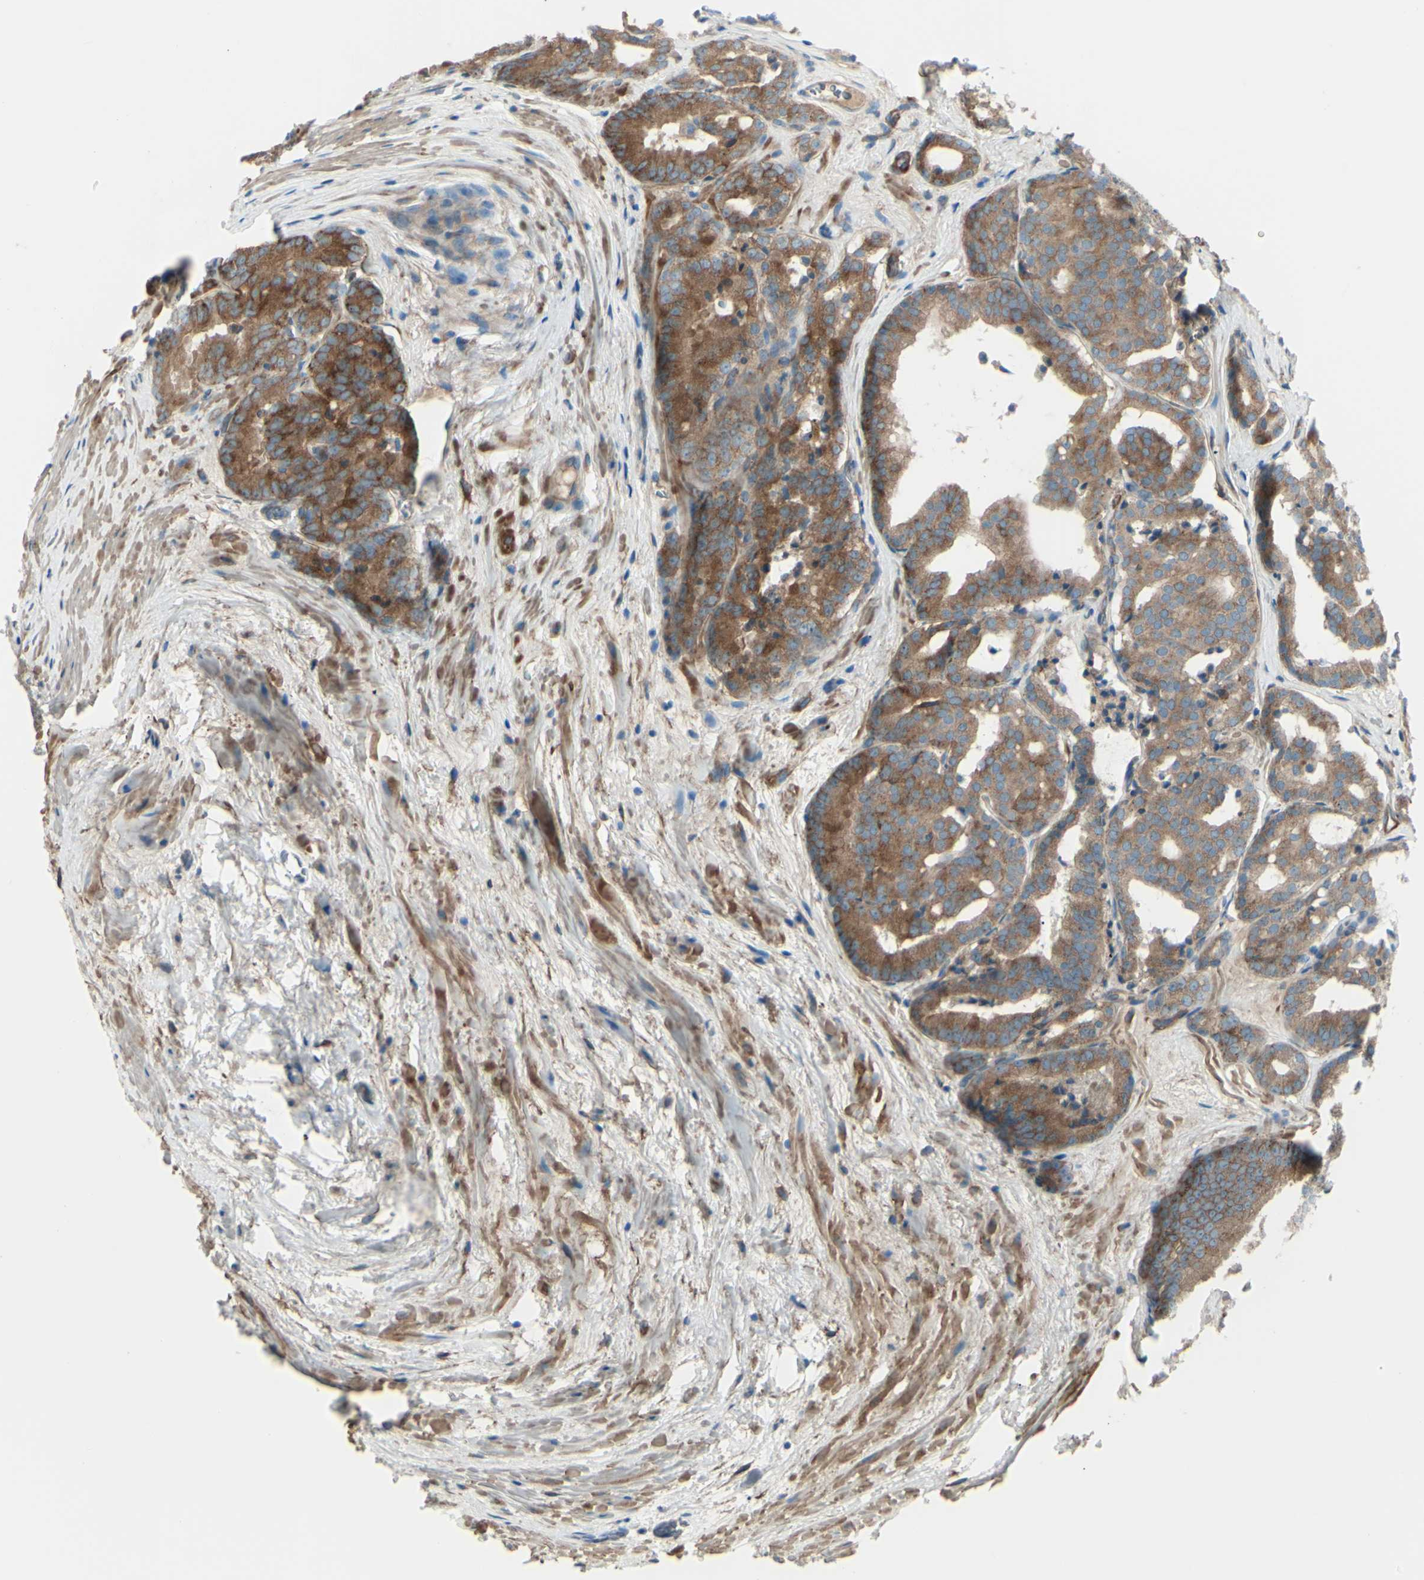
{"staining": {"intensity": "strong", "quantity": ">75%", "location": "cytoplasmic/membranous"}, "tissue": "prostate cancer", "cell_type": "Tumor cells", "image_type": "cancer", "snomed": [{"axis": "morphology", "description": "Adenocarcinoma, High grade"}, {"axis": "topography", "description": "Prostate"}], "caption": "IHC micrograph of adenocarcinoma (high-grade) (prostate) stained for a protein (brown), which exhibits high levels of strong cytoplasmic/membranous staining in about >75% of tumor cells.", "gene": "PCDHGA2", "patient": {"sex": "male", "age": 64}}